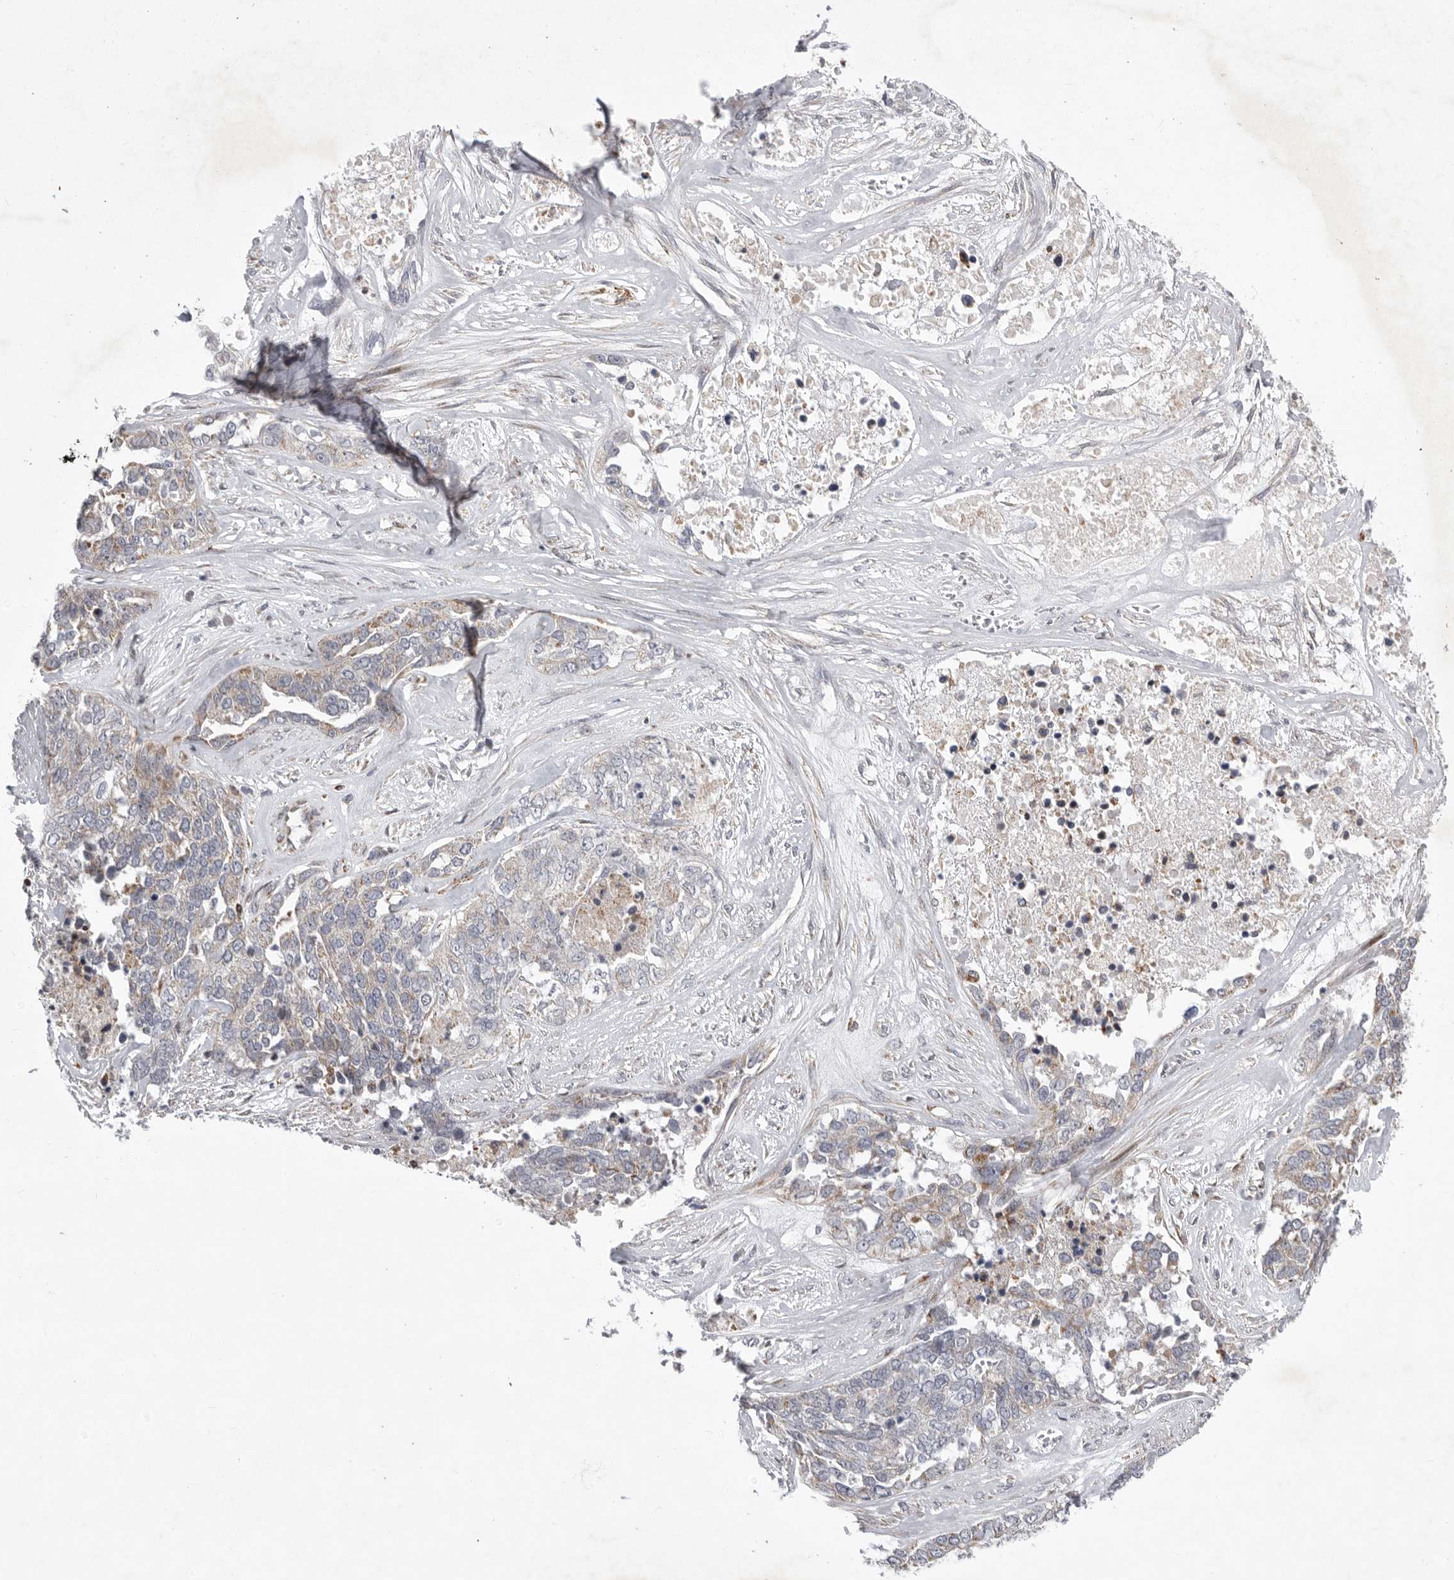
{"staining": {"intensity": "weak", "quantity": "<25%", "location": "cytoplasmic/membranous"}, "tissue": "ovarian cancer", "cell_type": "Tumor cells", "image_type": "cancer", "snomed": [{"axis": "morphology", "description": "Cystadenocarcinoma, serous, NOS"}, {"axis": "topography", "description": "Ovary"}], "caption": "High power microscopy photomicrograph of an immunohistochemistry histopathology image of ovarian cancer (serous cystadenocarcinoma), revealing no significant positivity in tumor cells. (DAB (3,3'-diaminobenzidine) immunohistochemistry visualized using brightfield microscopy, high magnification).", "gene": "MPZL1", "patient": {"sex": "female", "age": 44}}